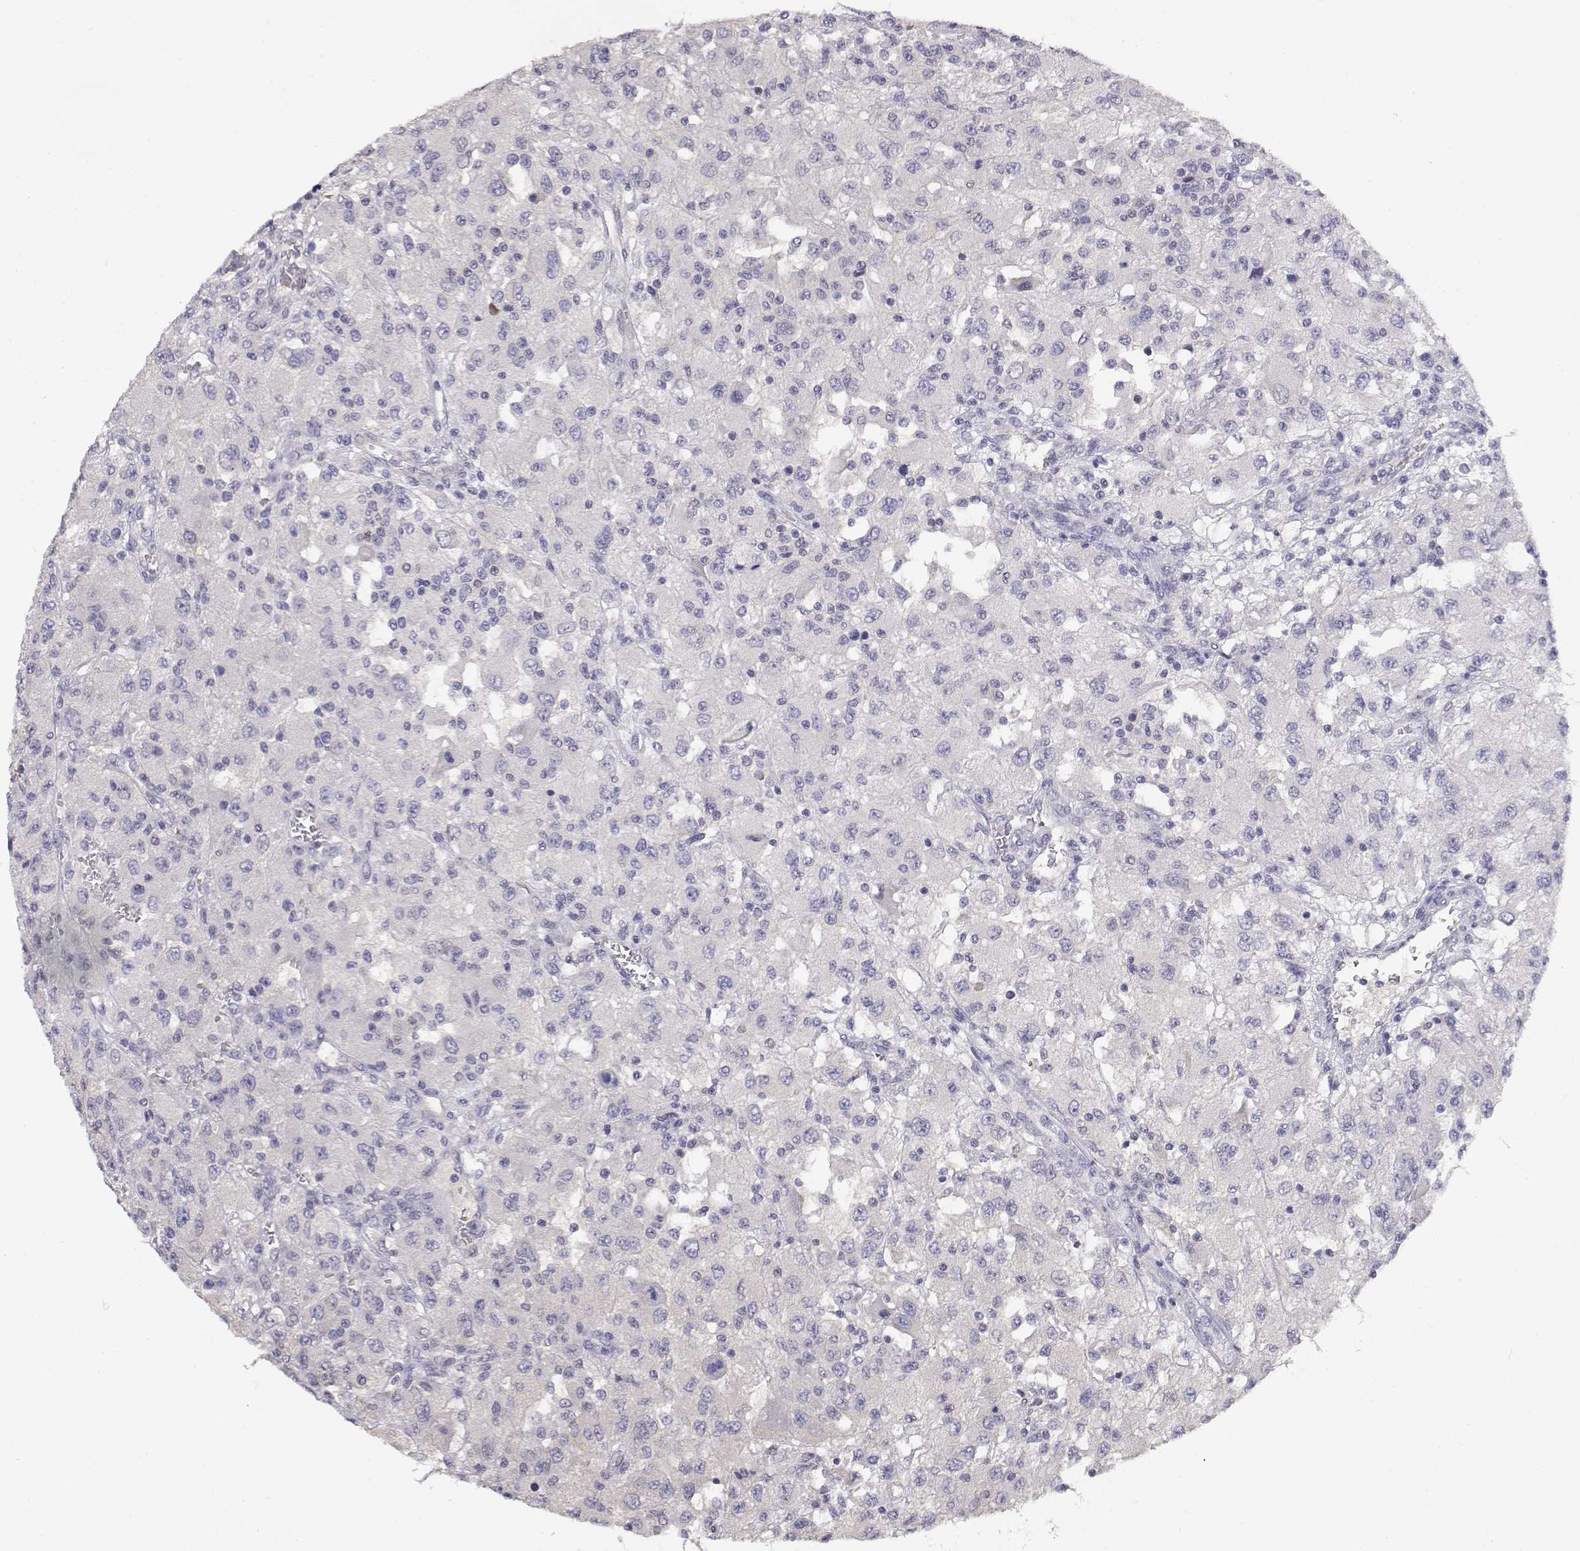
{"staining": {"intensity": "negative", "quantity": "none", "location": "none"}, "tissue": "renal cancer", "cell_type": "Tumor cells", "image_type": "cancer", "snomed": [{"axis": "morphology", "description": "Adenocarcinoma, NOS"}, {"axis": "topography", "description": "Kidney"}], "caption": "IHC of human renal cancer displays no expression in tumor cells.", "gene": "ADA", "patient": {"sex": "female", "age": 67}}